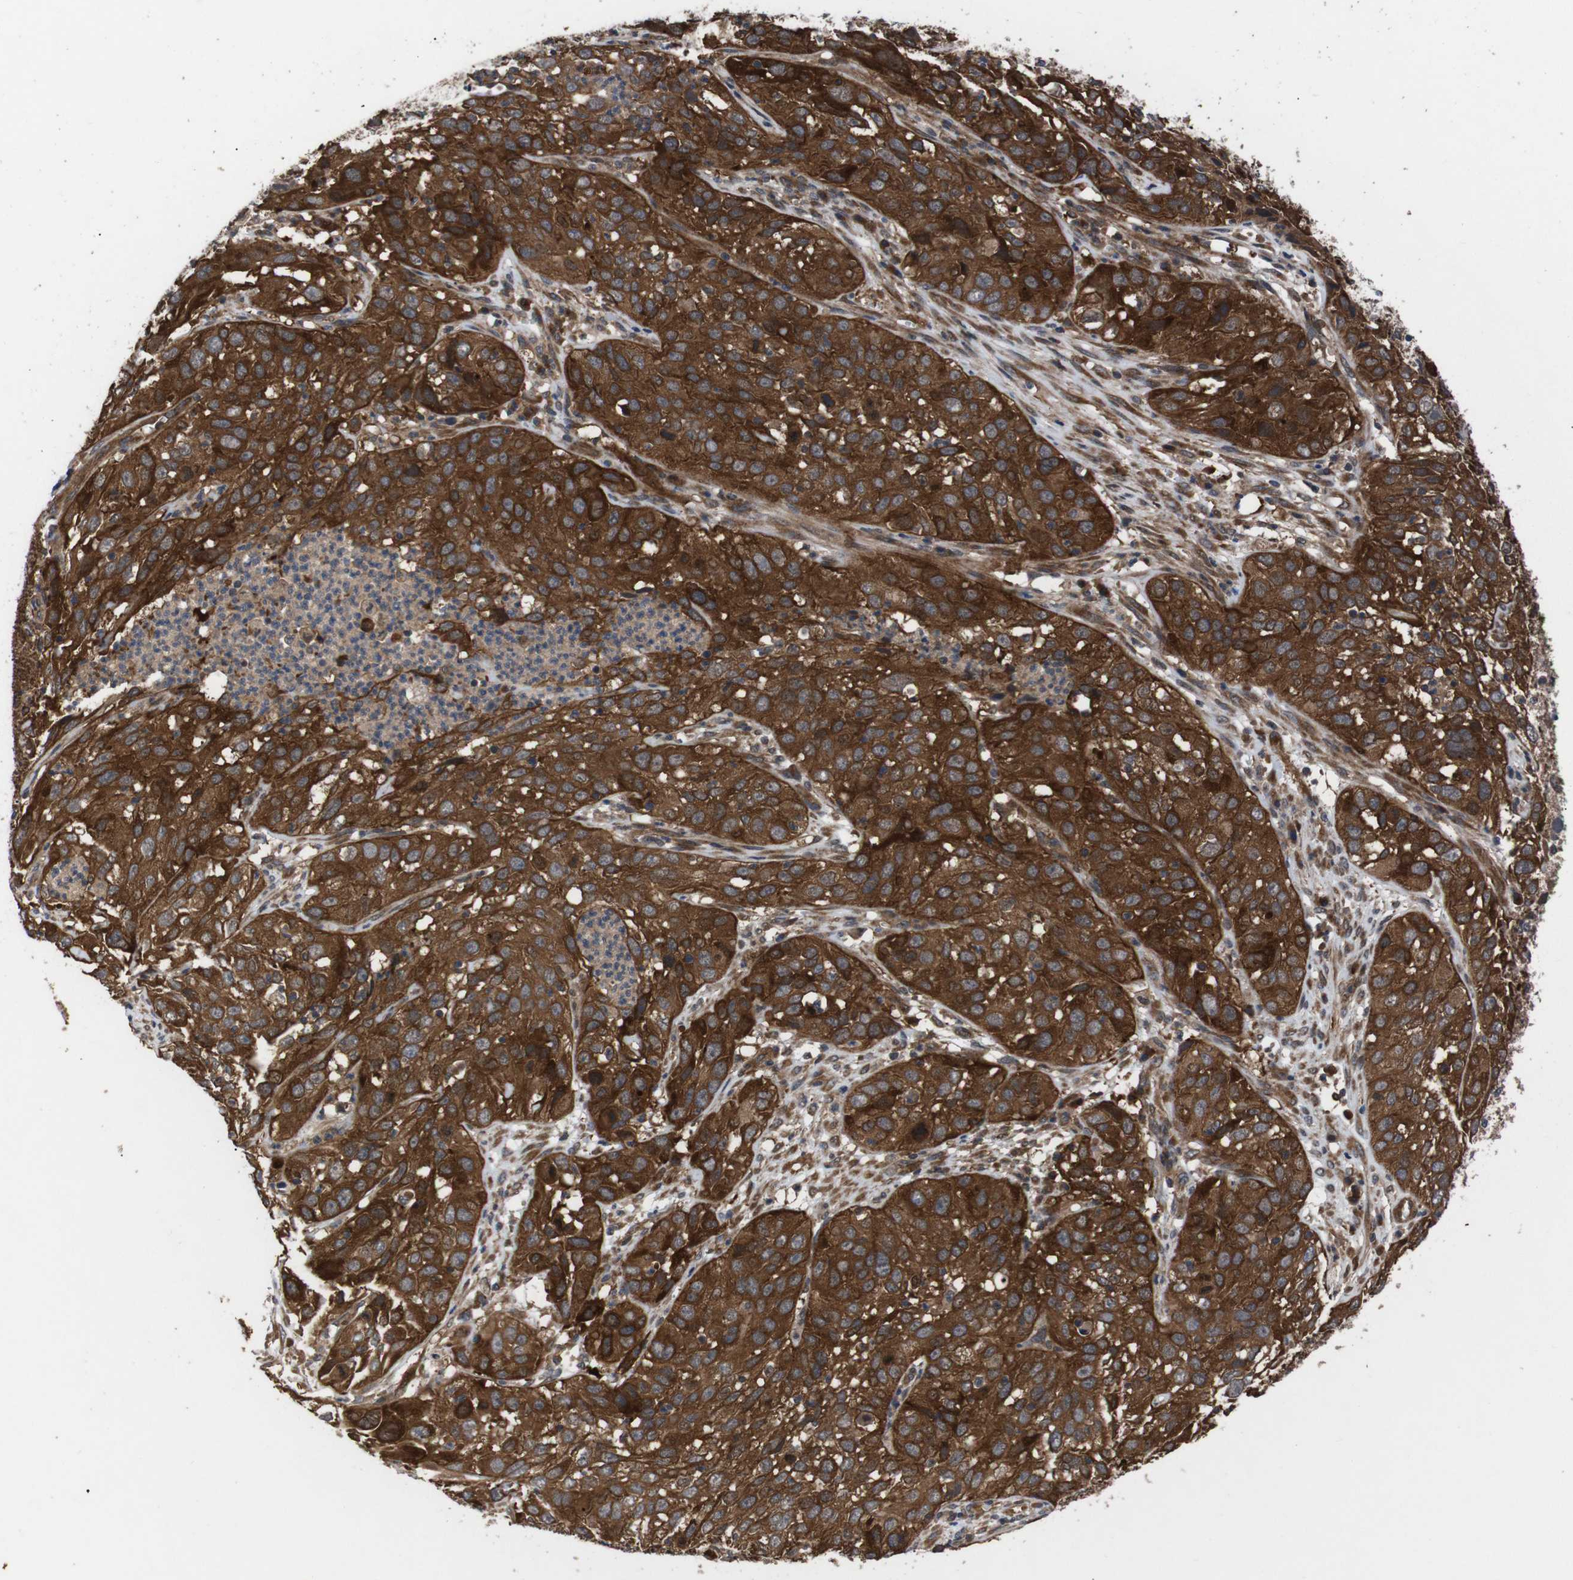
{"staining": {"intensity": "strong", "quantity": ">75%", "location": "cytoplasmic/membranous"}, "tissue": "cervical cancer", "cell_type": "Tumor cells", "image_type": "cancer", "snomed": [{"axis": "morphology", "description": "Squamous cell carcinoma, NOS"}, {"axis": "topography", "description": "Cervix"}], "caption": "An image of cervical cancer (squamous cell carcinoma) stained for a protein demonstrates strong cytoplasmic/membranous brown staining in tumor cells.", "gene": "PAWR", "patient": {"sex": "female", "age": 32}}